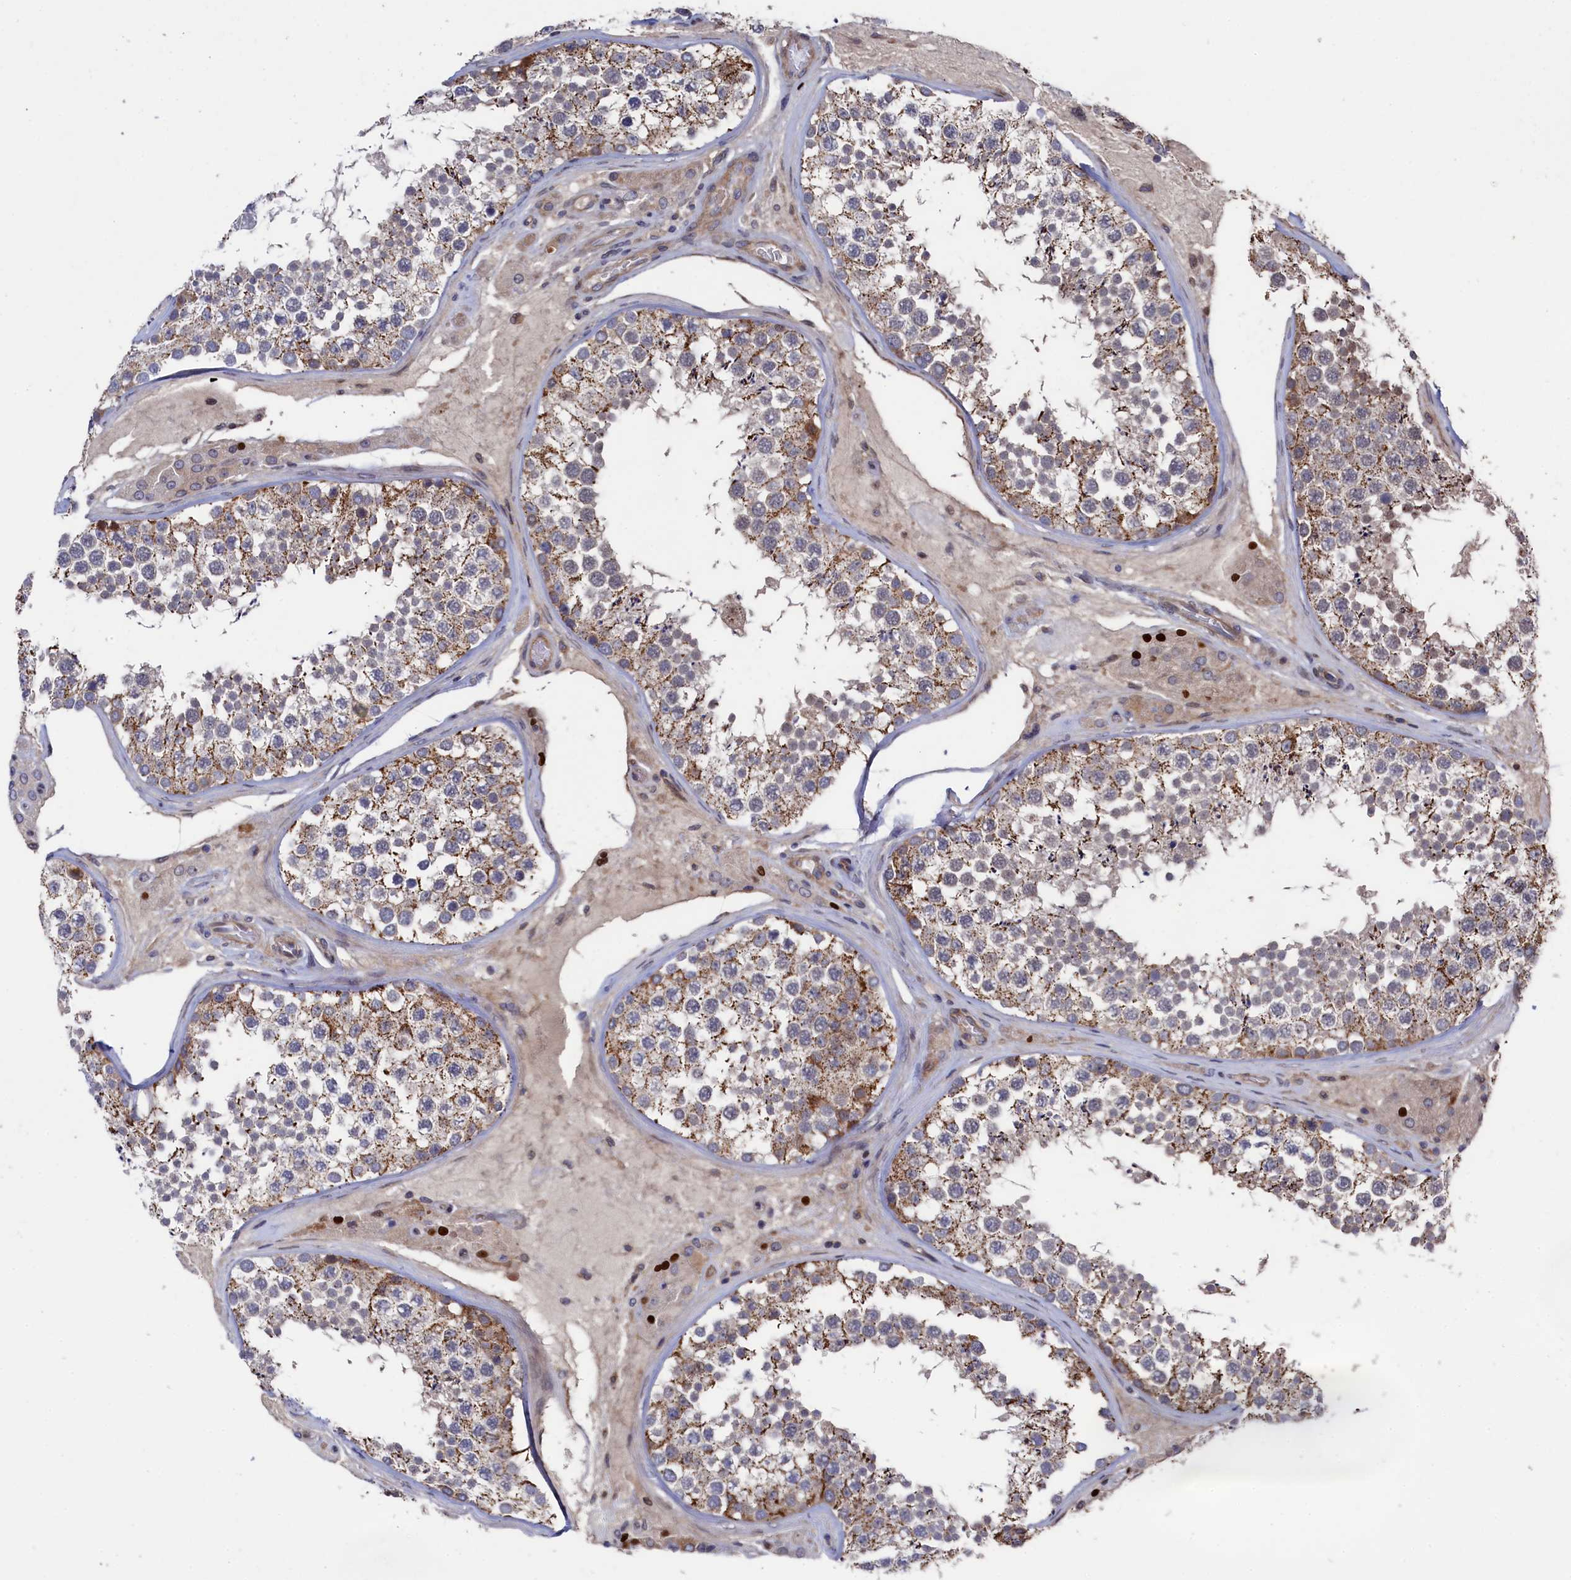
{"staining": {"intensity": "moderate", "quantity": ">75%", "location": "cytoplasmic/membranous"}, "tissue": "testis", "cell_type": "Cells in seminiferous ducts", "image_type": "normal", "snomed": [{"axis": "morphology", "description": "Normal tissue, NOS"}, {"axis": "topography", "description": "Testis"}], "caption": "Human testis stained for a protein (brown) exhibits moderate cytoplasmic/membranous positive expression in about >75% of cells in seminiferous ducts.", "gene": "ZNF891", "patient": {"sex": "male", "age": 46}}